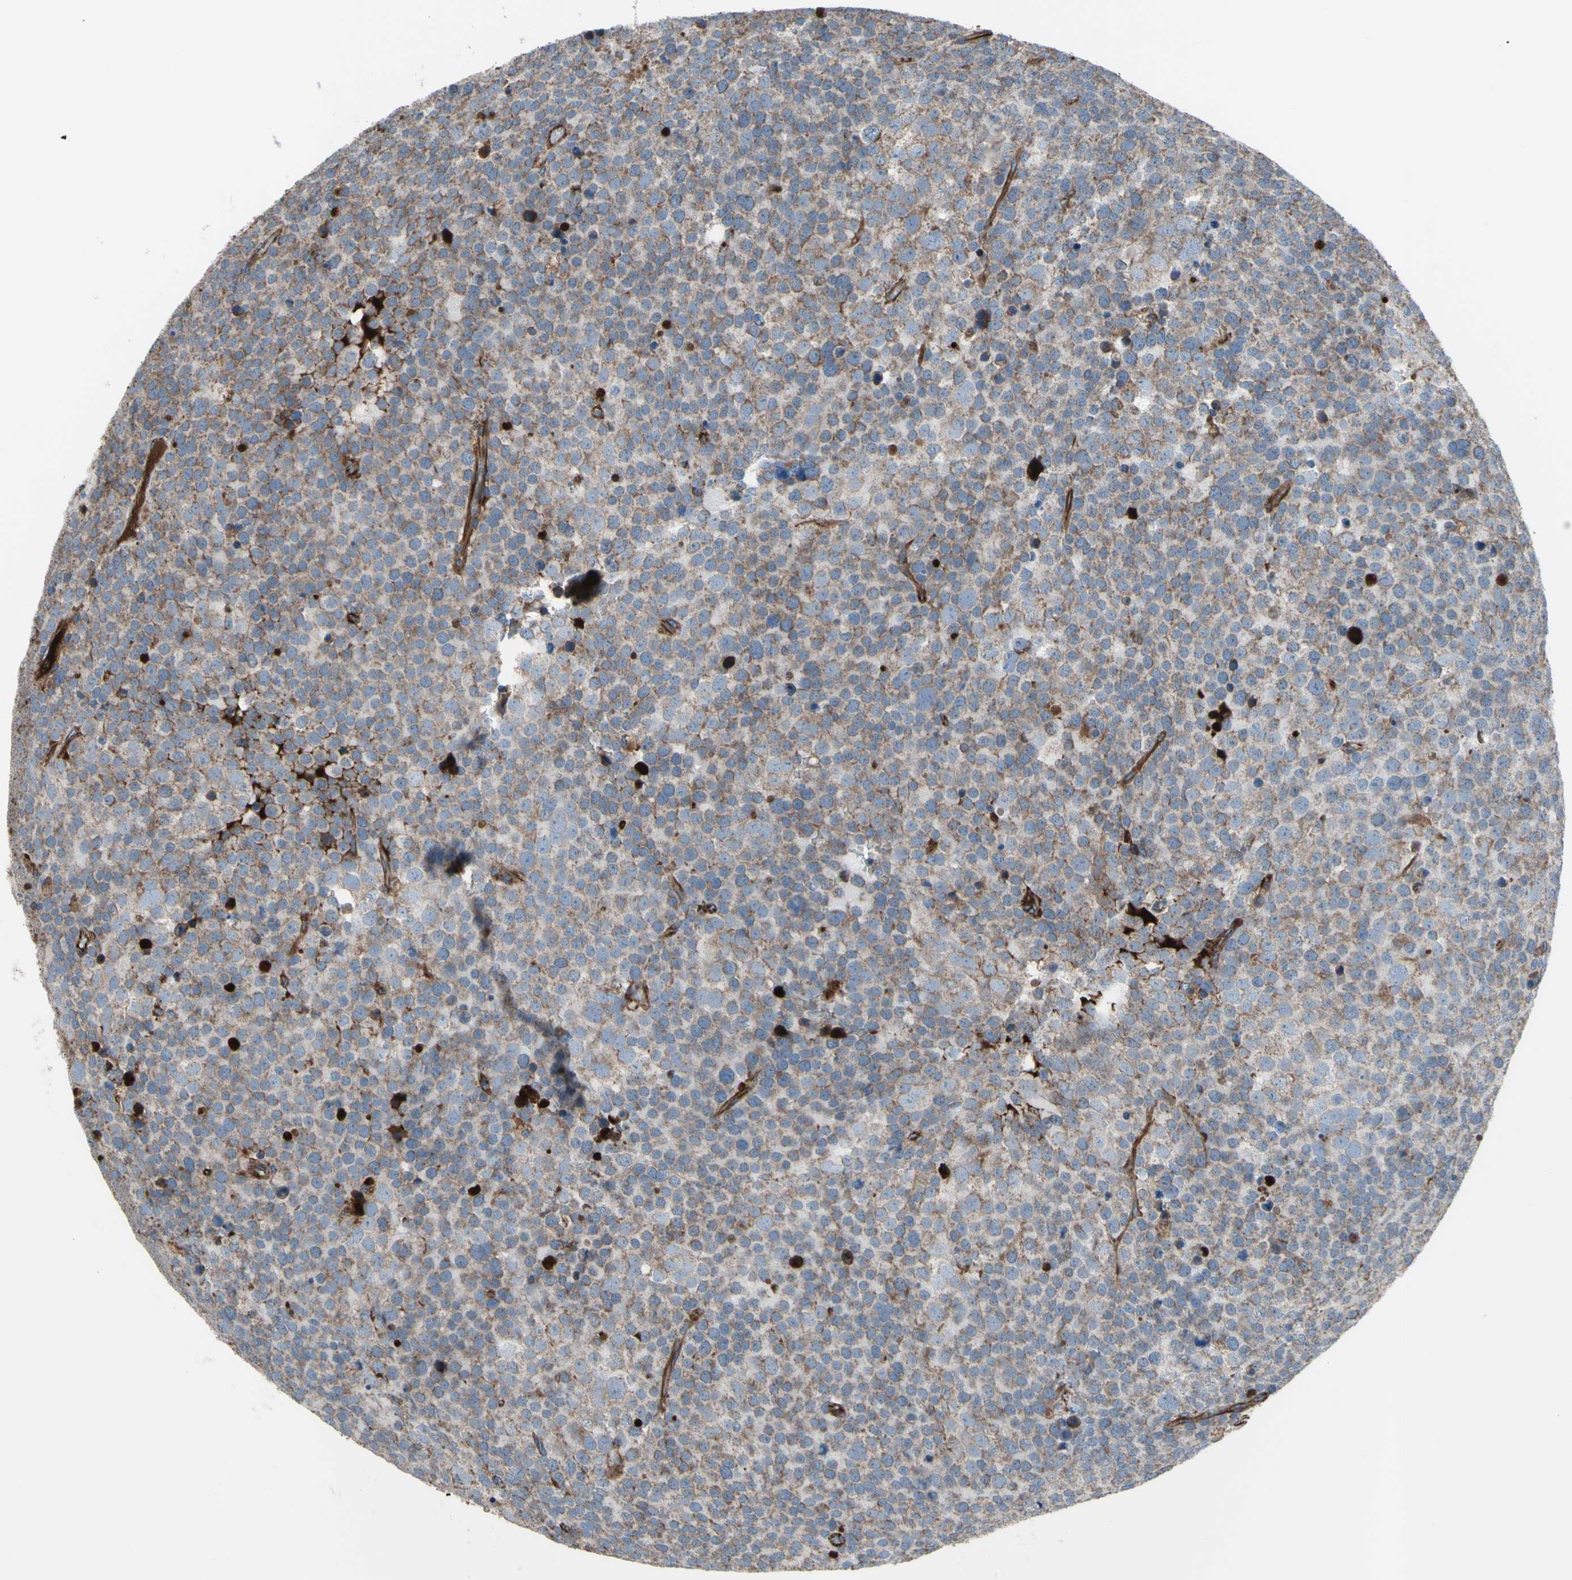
{"staining": {"intensity": "moderate", "quantity": ">75%", "location": "cytoplasmic/membranous"}, "tissue": "testis cancer", "cell_type": "Tumor cells", "image_type": "cancer", "snomed": [{"axis": "morphology", "description": "Seminoma, NOS"}, {"axis": "topography", "description": "Testis"}], "caption": "Testis cancer tissue reveals moderate cytoplasmic/membranous staining in approximately >75% of tumor cells", "gene": "EMC7", "patient": {"sex": "male", "age": 71}}